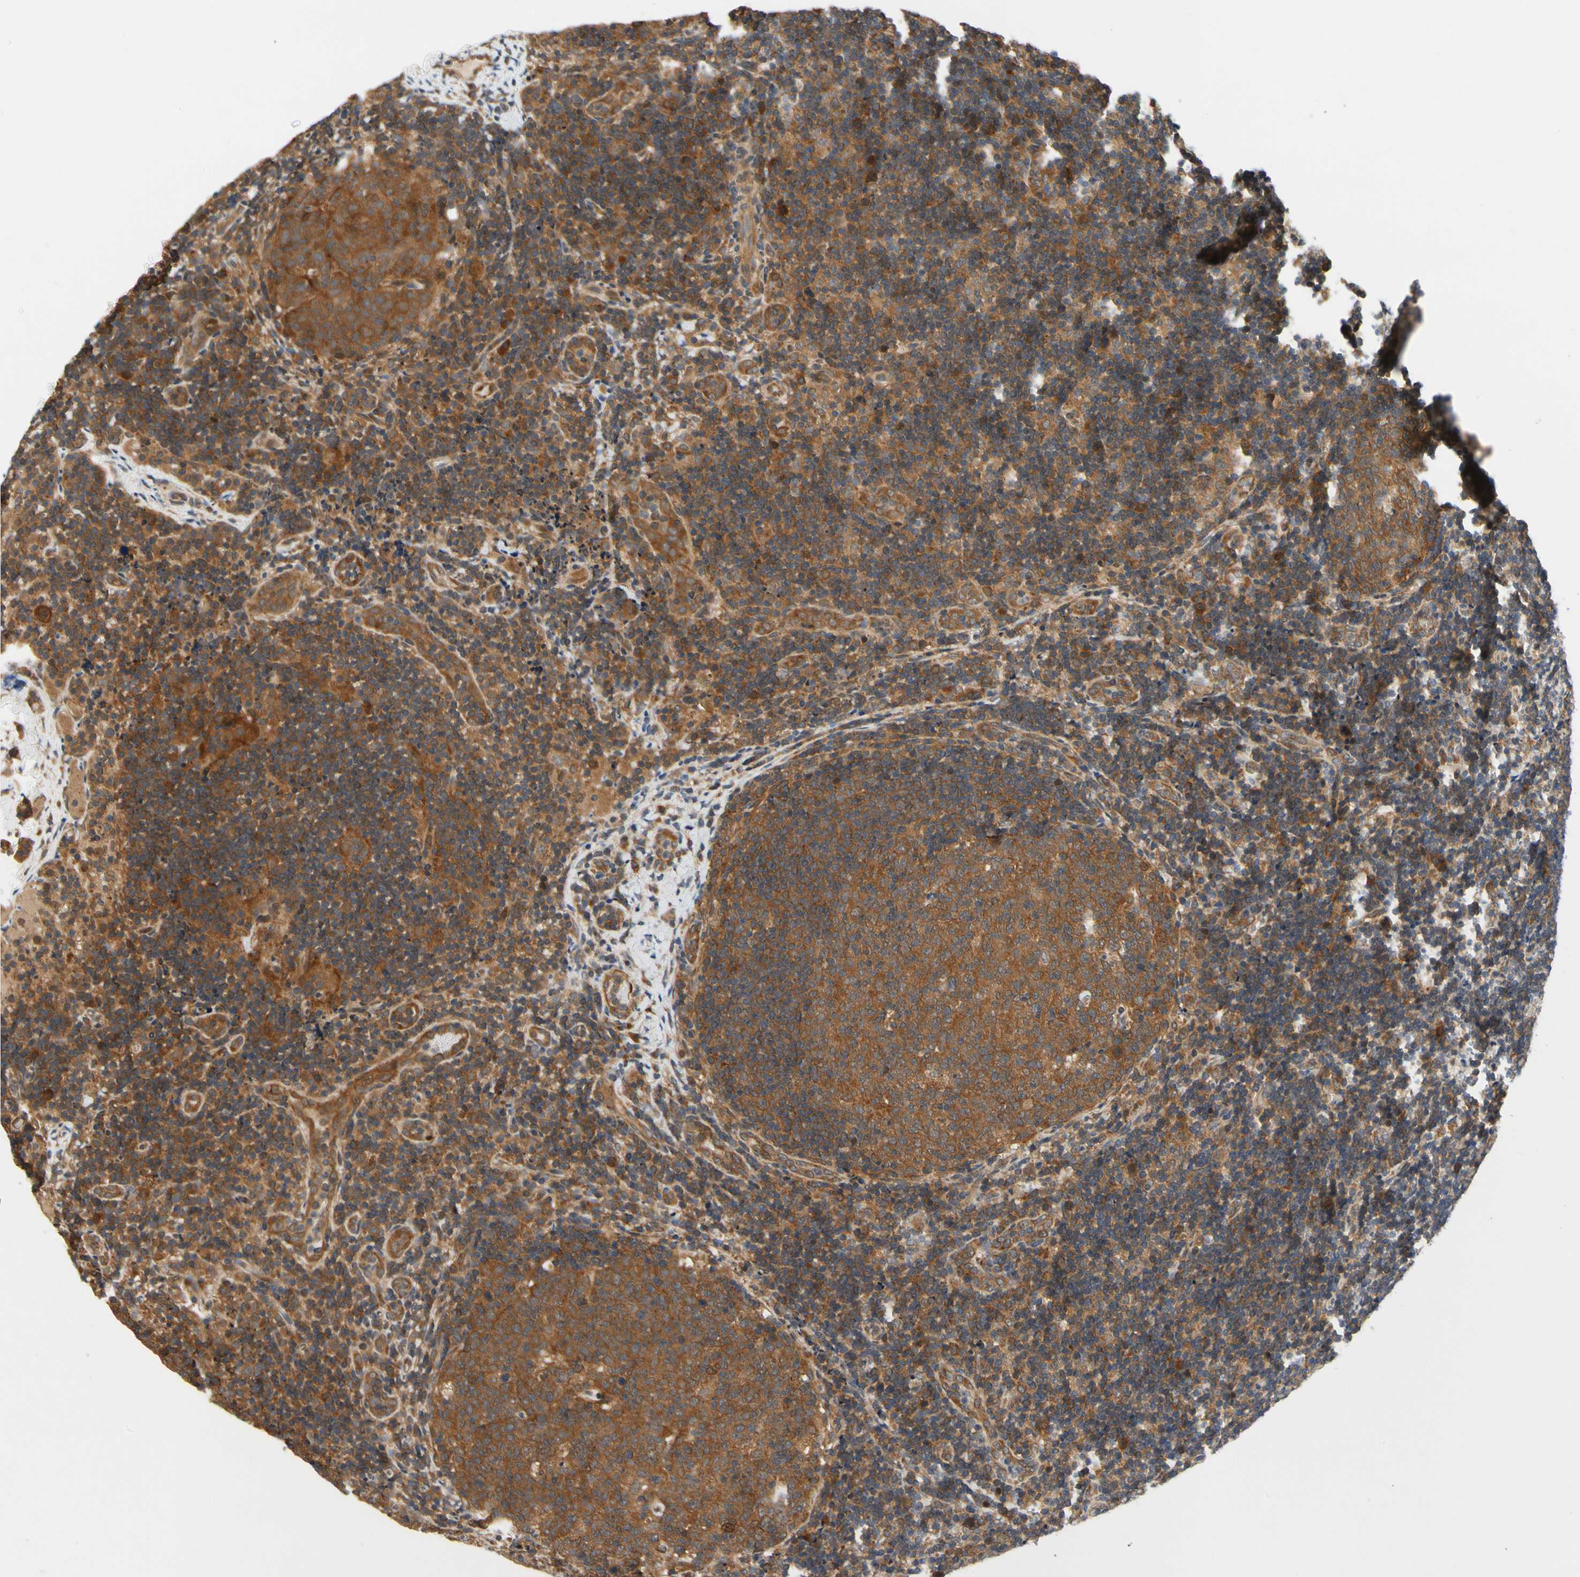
{"staining": {"intensity": "strong", "quantity": ">75%", "location": "cytoplasmic/membranous"}, "tissue": "lymph node", "cell_type": "Germinal center cells", "image_type": "normal", "snomed": [{"axis": "morphology", "description": "Normal tissue, NOS"}, {"axis": "topography", "description": "Lymph node"}], "caption": "Immunohistochemical staining of normal lymph node exhibits strong cytoplasmic/membranous protein staining in approximately >75% of germinal center cells. (DAB IHC, brown staining for protein, blue staining for nuclei).", "gene": "TDRP", "patient": {"sex": "female", "age": 14}}